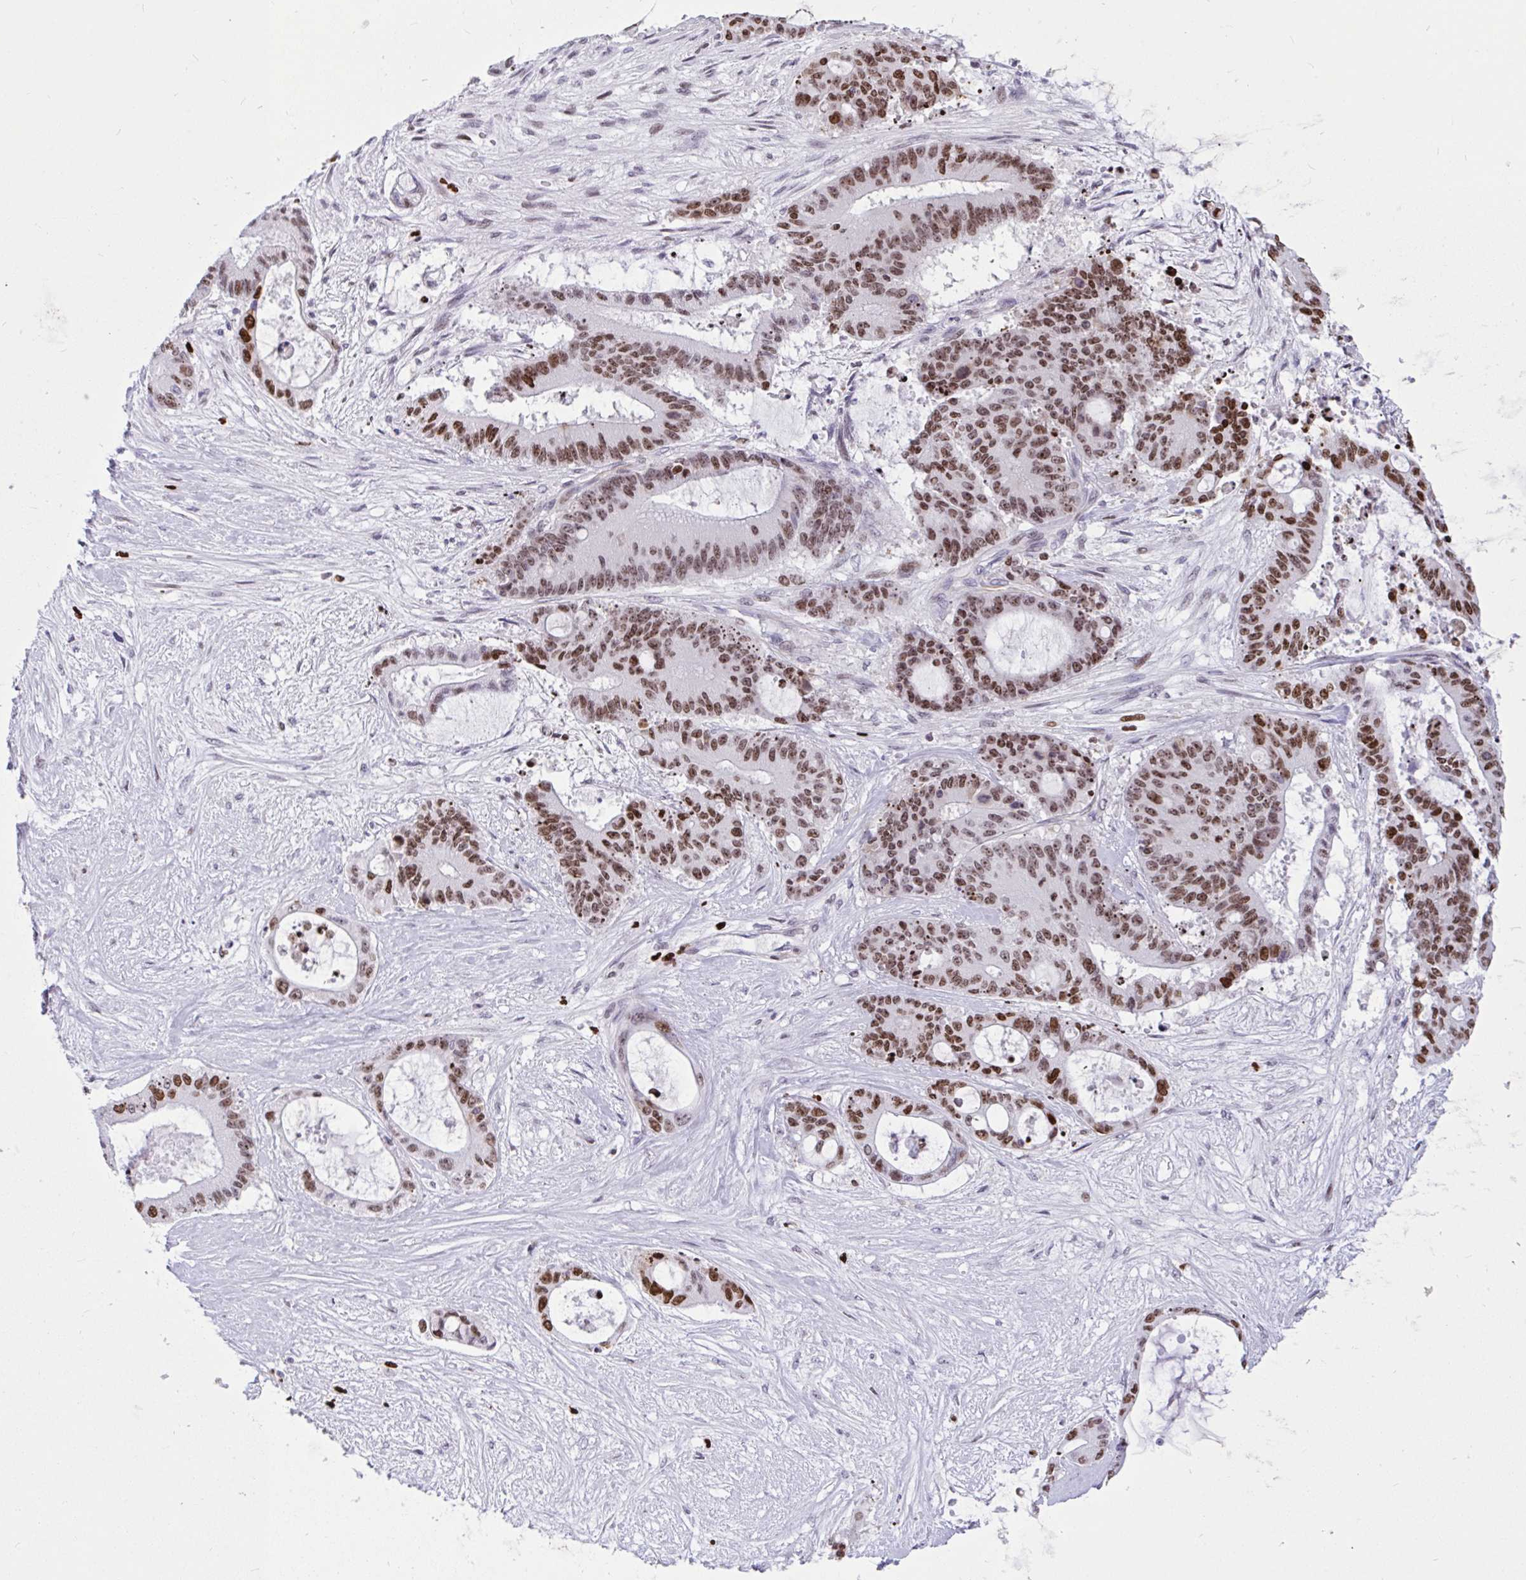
{"staining": {"intensity": "moderate", "quantity": ">75%", "location": "nuclear"}, "tissue": "liver cancer", "cell_type": "Tumor cells", "image_type": "cancer", "snomed": [{"axis": "morphology", "description": "Normal tissue, NOS"}, {"axis": "morphology", "description": "Cholangiocarcinoma"}, {"axis": "topography", "description": "Liver"}, {"axis": "topography", "description": "Peripheral nerve tissue"}], "caption": "The image reveals staining of liver cholangiocarcinoma, revealing moderate nuclear protein staining (brown color) within tumor cells.", "gene": "HMGB2", "patient": {"sex": "female", "age": 73}}